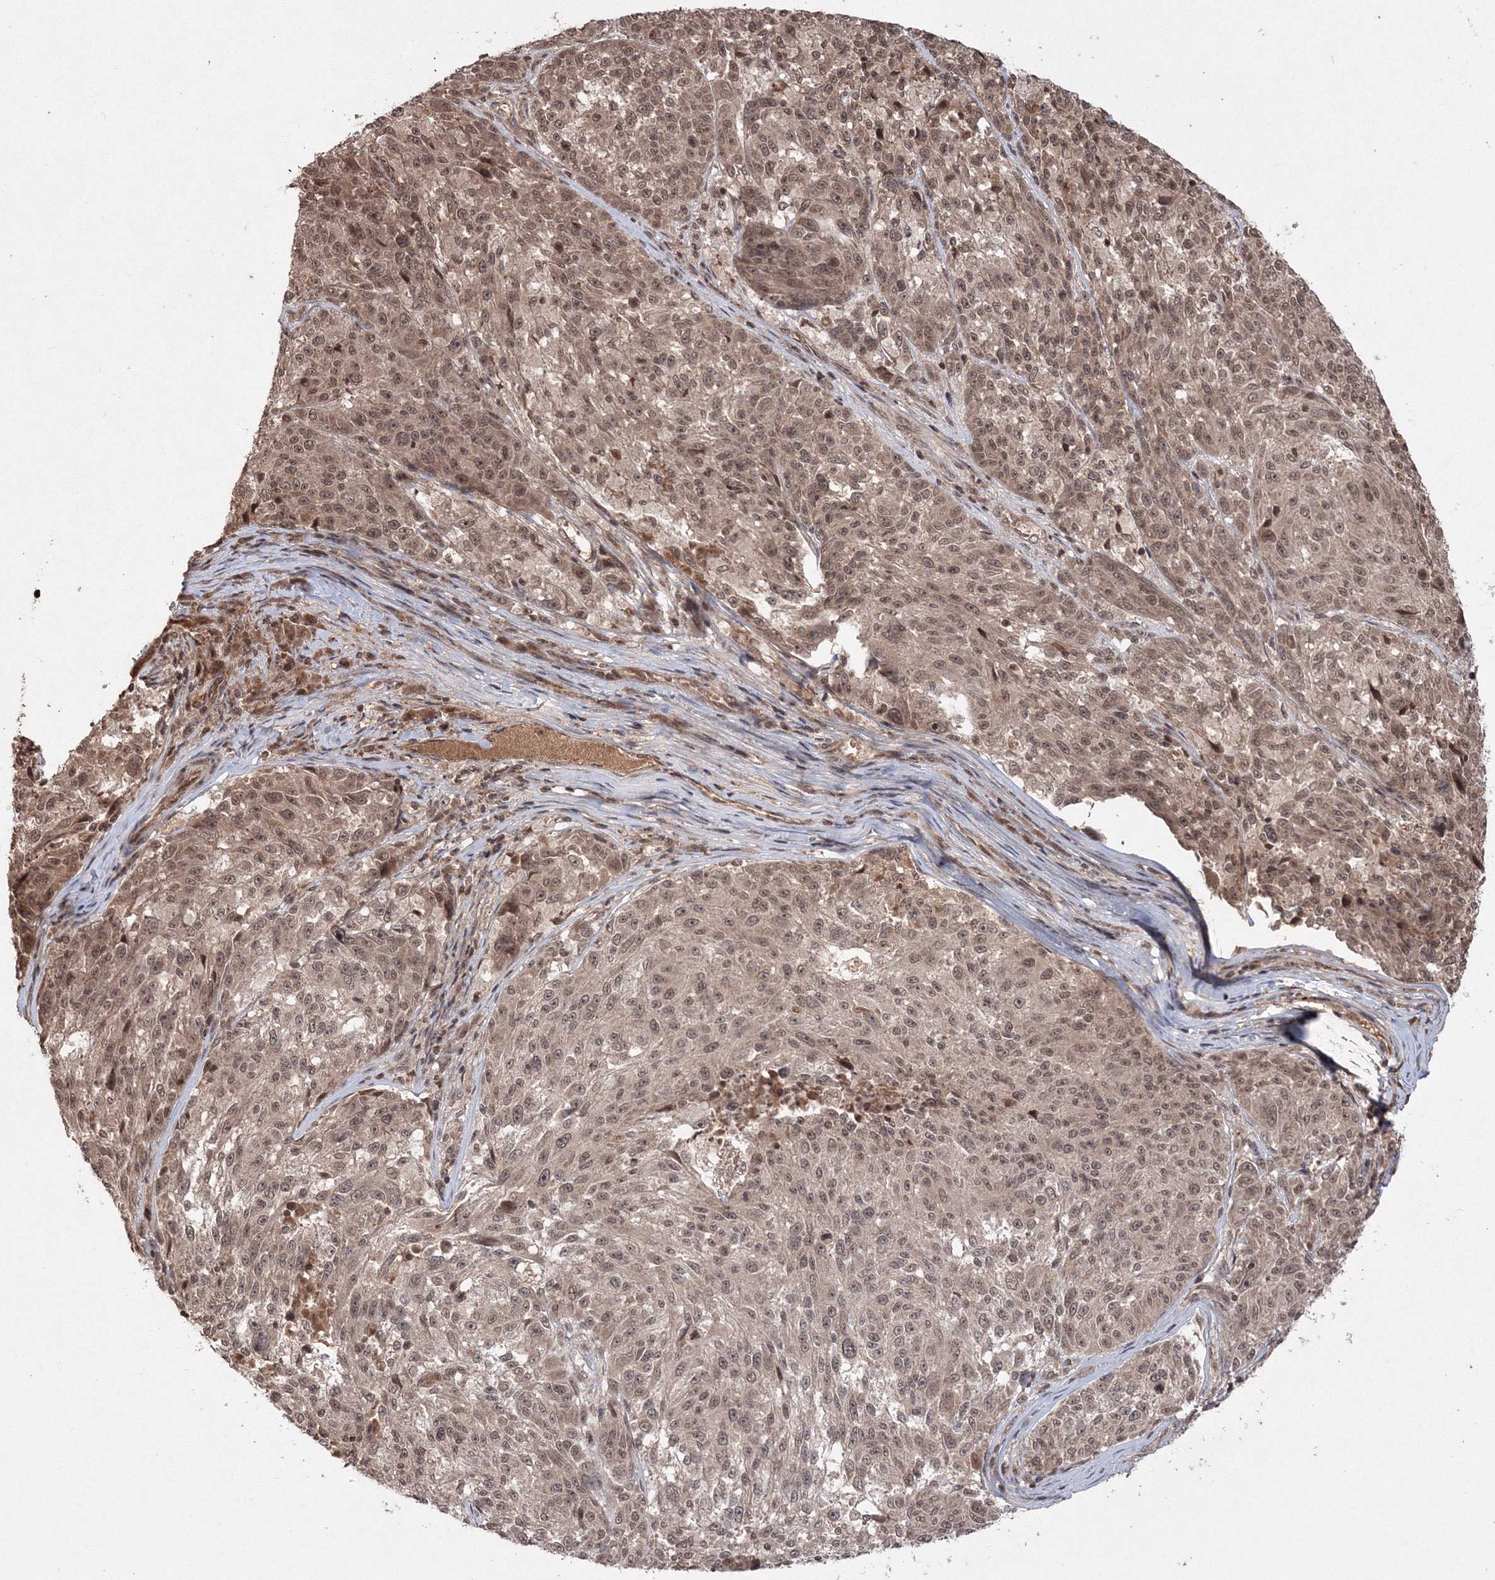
{"staining": {"intensity": "moderate", "quantity": ">75%", "location": "nuclear"}, "tissue": "melanoma", "cell_type": "Tumor cells", "image_type": "cancer", "snomed": [{"axis": "morphology", "description": "Malignant melanoma, NOS"}, {"axis": "topography", "description": "Skin"}], "caption": "Malignant melanoma was stained to show a protein in brown. There is medium levels of moderate nuclear positivity in about >75% of tumor cells.", "gene": "PEX13", "patient": {"sex": "male", "age": 53}}